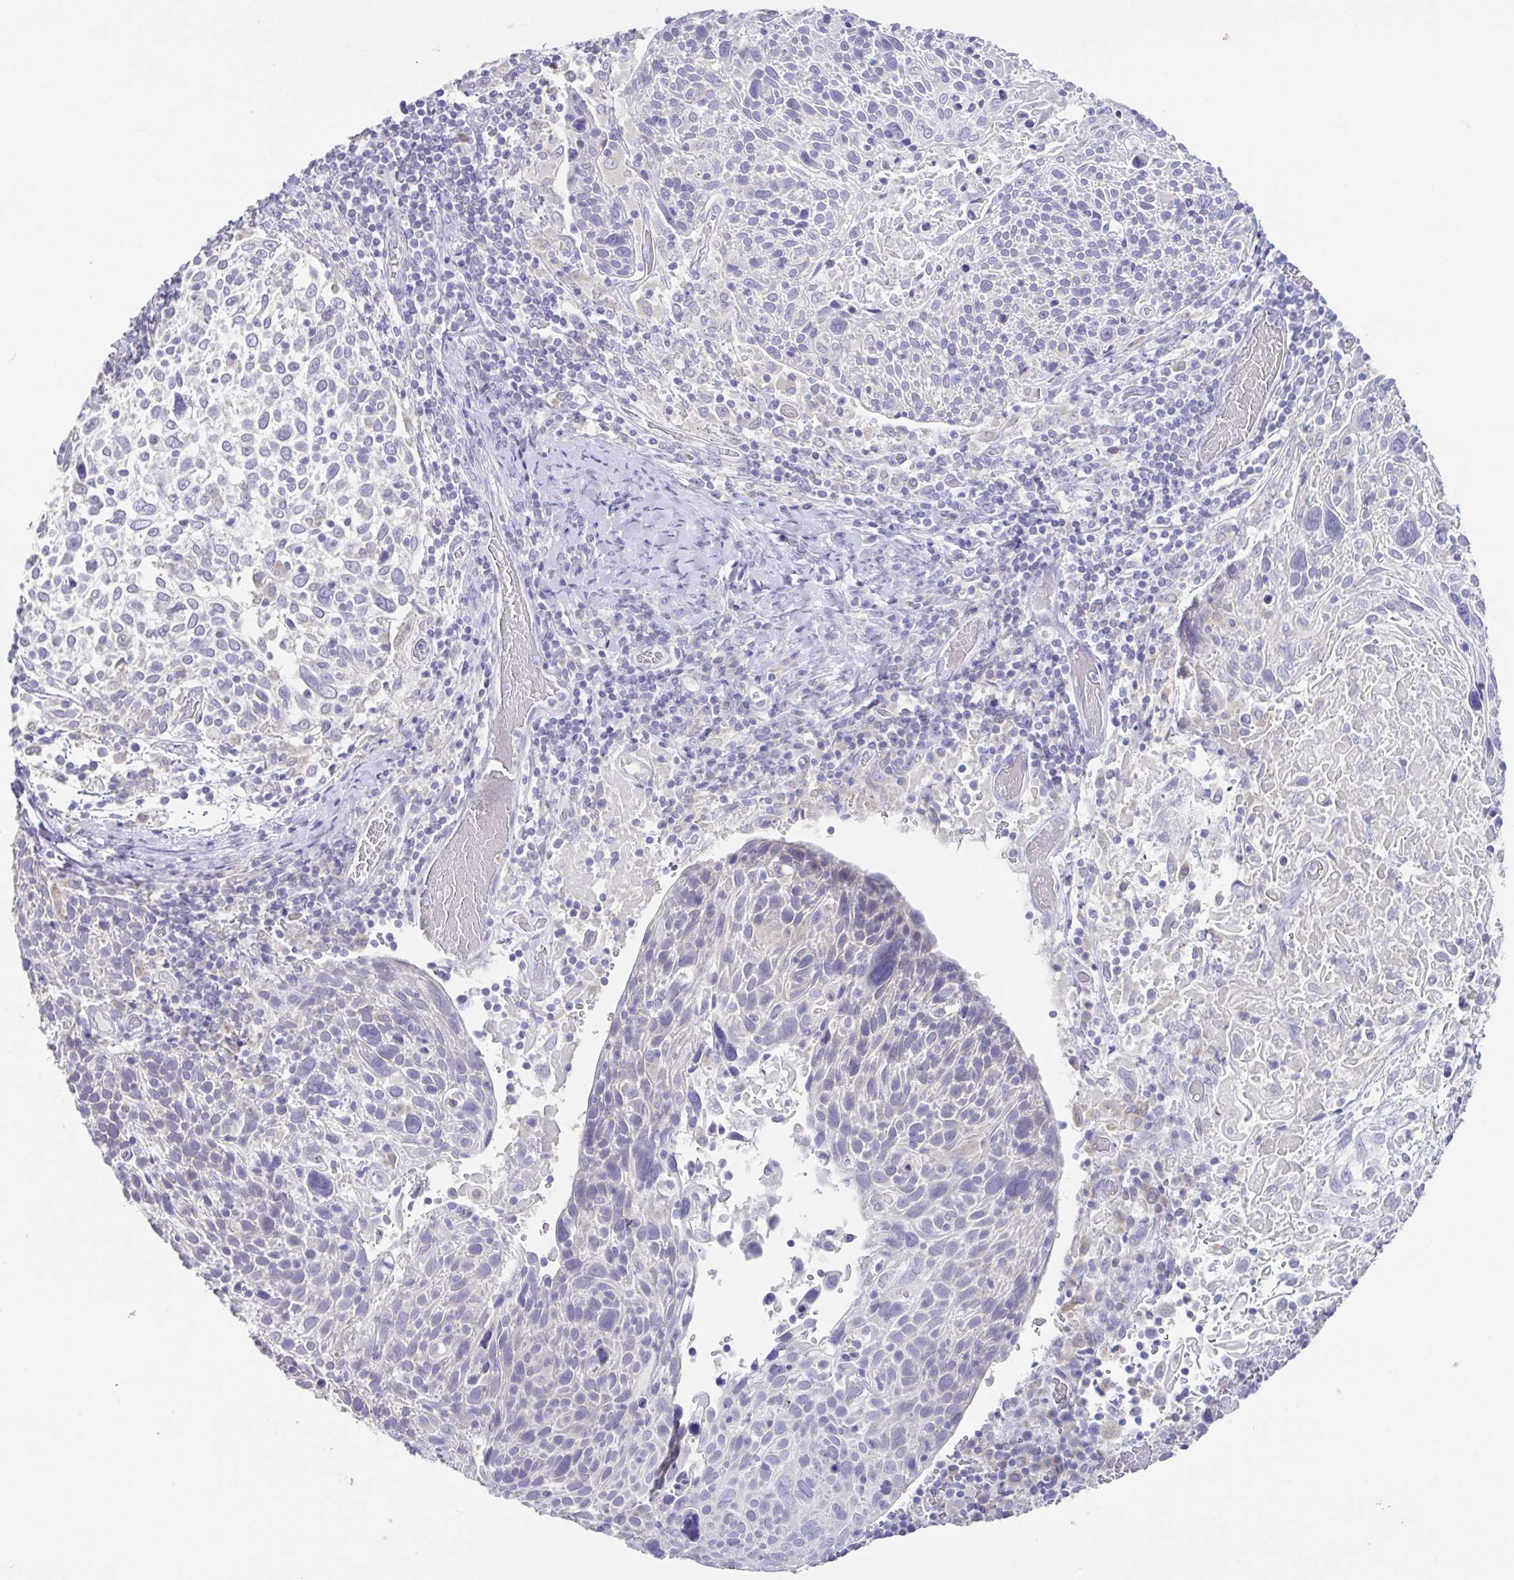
{"staining": {"intensity": "negative", "quantity": "none", "location": "none"}, "tissue": "cervical cancer", "cell_type": "Tumor cells", "image_type": "cancer", "snomed": [{"axis": "morphology", "description": "Squamous cell carcinoma, NOS"}, {"axis": "topography", "description": "Cervix"}], "caption": "There is no significant positivity in tumor cells of squamous cell carcinoma (cervical).", "gene": "RDH11", "patient": {"sex": "female", "age": 61}}